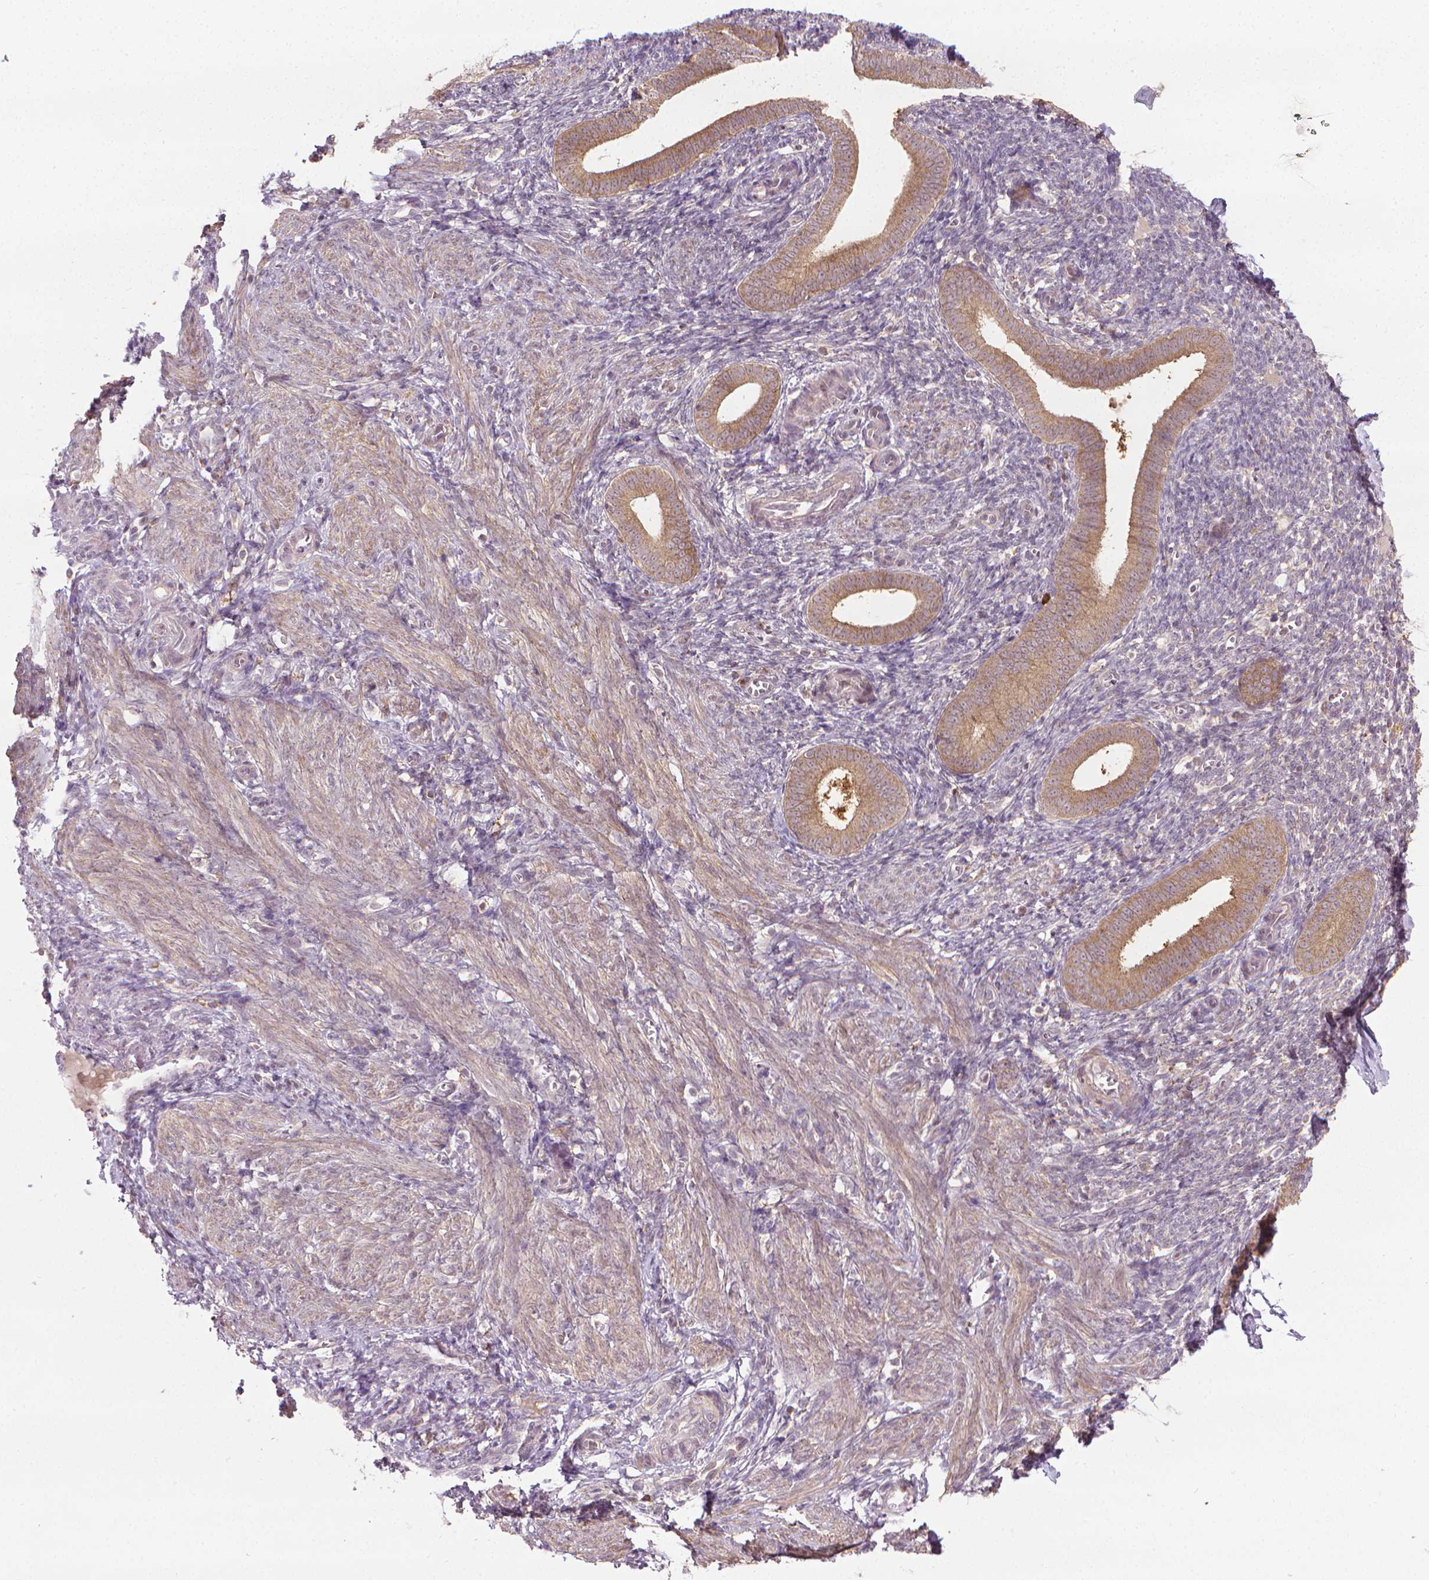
{"staining": {"intensity": "weak", "quantity": "25%-75%", "location": "cytoplasmic/membranous"}, "tissue": "endometrium", "cell_type": "Cells in endometrial stroma", "image_type": "normal", "snomed": [{"axis": "morphology", "description": "Normal tissue, NOS"}, {"axis": "topography", "description": "Endometrium"}], "caption": "The image displays staining of benign endometrium, revealing weak cytoplasmic/membranous protein staining (brown color) within cells in endometrial stroma.", "gene": "PRAG1", "patient": {"sex": "female", "age": 25}}